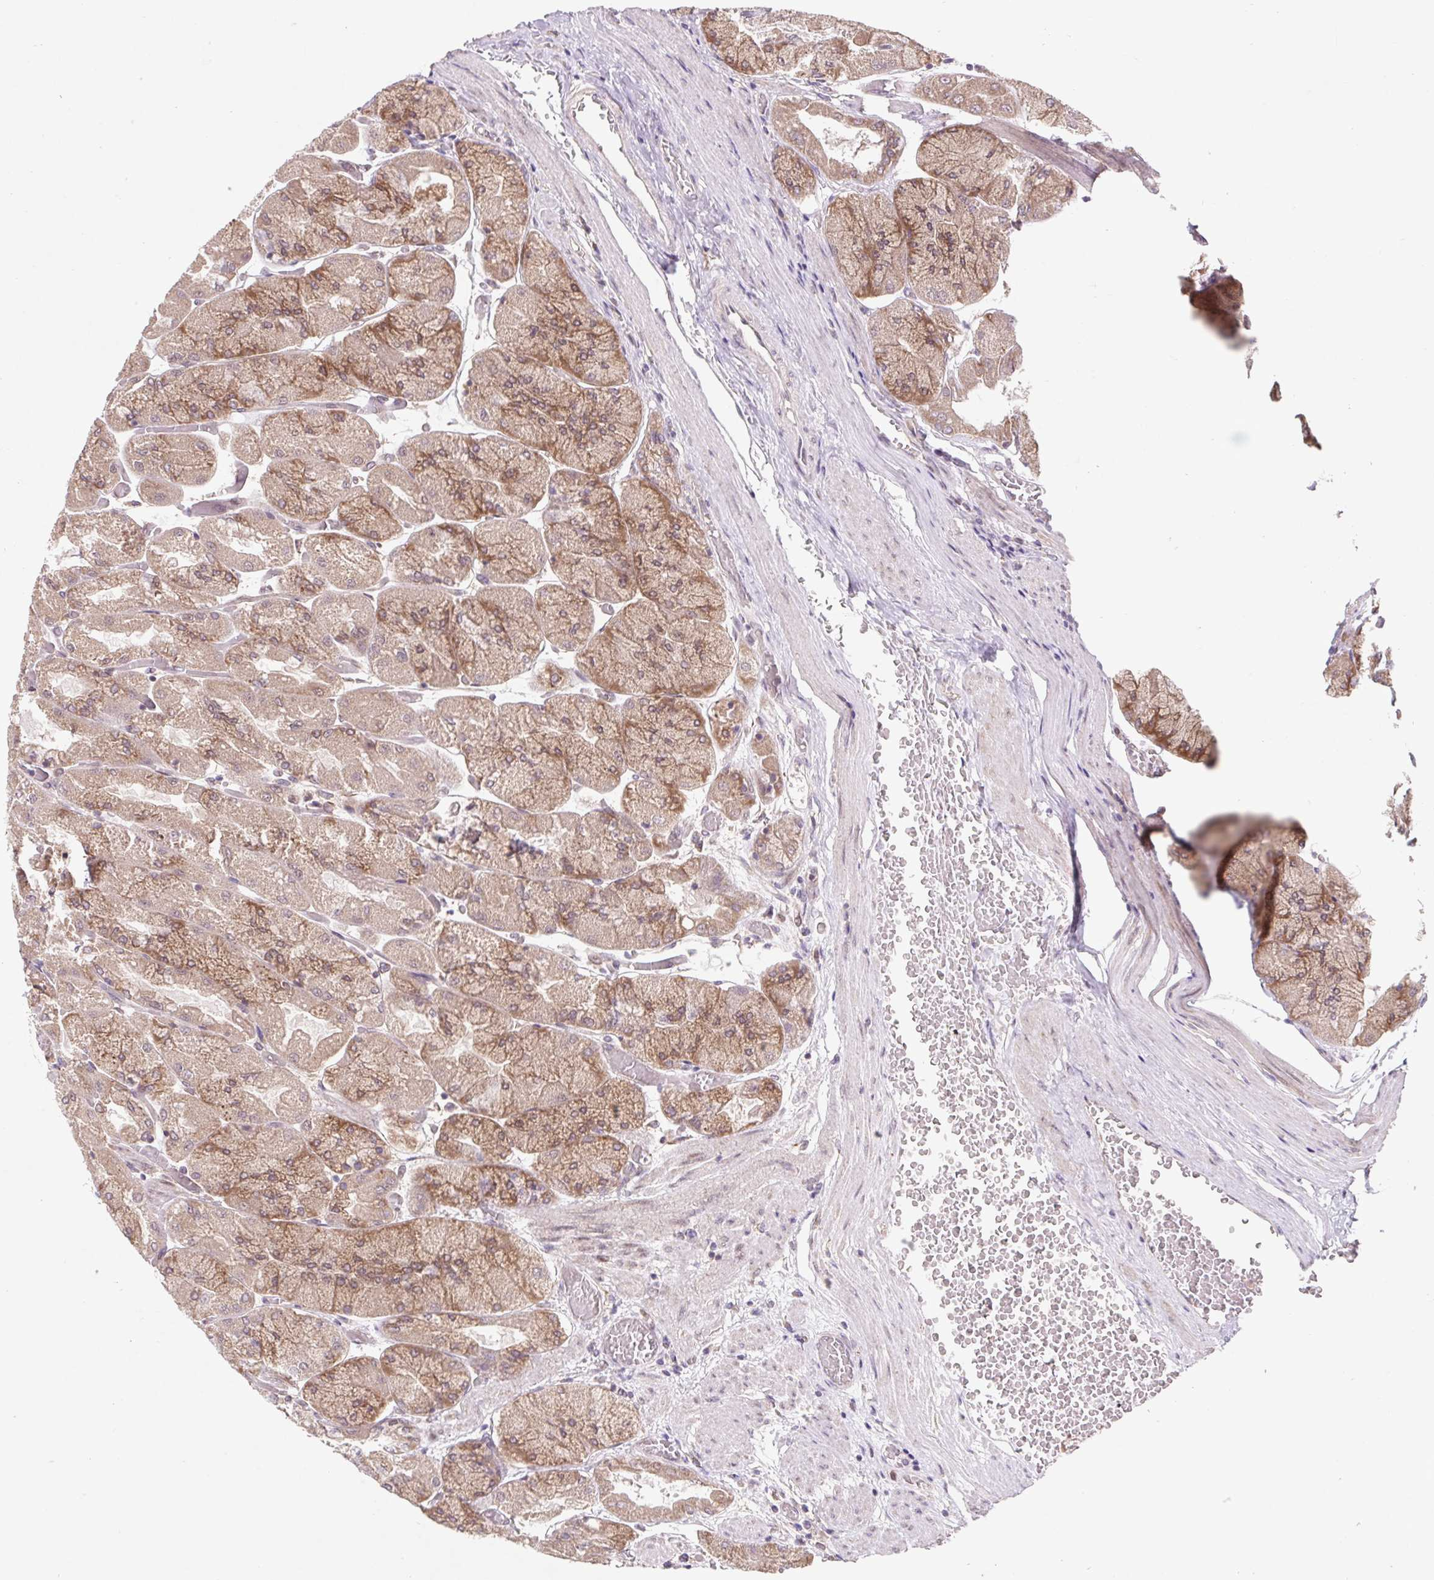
{"staining": {"intensity": "moderate", "quantity": ">75%", "location": "cytoplasmic/membranous"}, "tissue": "stomach", "cell_type": "Glandular cells", "image_type": "normal", "snomed": [{"axis": "morphology", "description": "Normal tissue, NOS"}, {"axis": "topography", "description": "Stomach"}], "caption": "Moderate cytoplasmic/membranous protein expression is identified in about >75% of glandular cells in stomach.", "gene": "HFE", "patient": {"sex": "female", "age": 61}}